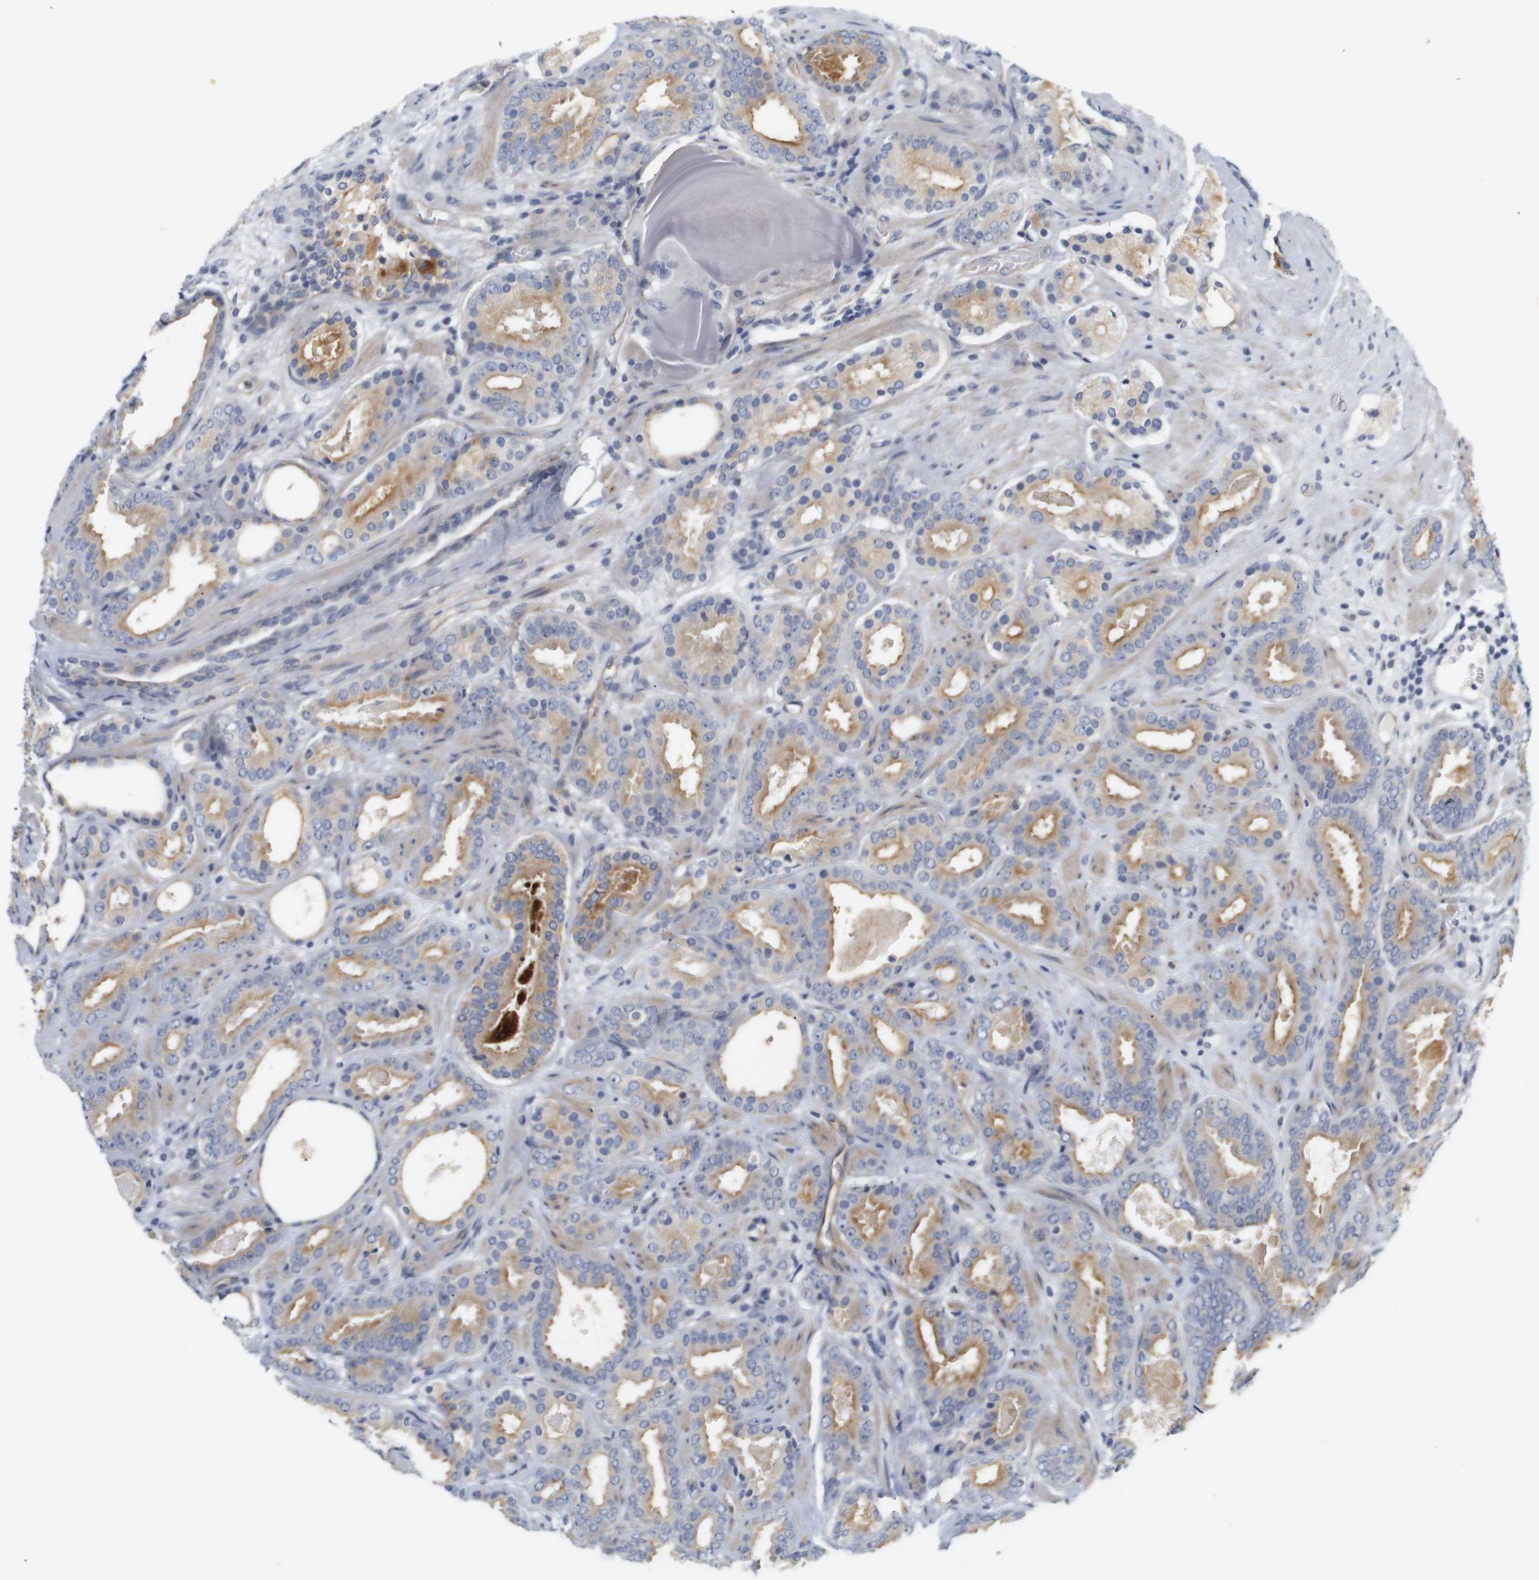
{"staining": {"intensity": "moderate", "quantity": ">75%", "location": "cytoplasmic/membranous"}, "tissue": "prostate cancer", "cell_type": "Tumor cells", "image_type": "cancer", "snomed": [{"axis": "morphology", "description": "Adenocarcinoma, Low grade"}, {"axis": "topography", "description": "Prostate"}], "caption": "Immunohistochemical staining of prostate cancer (adenocarcinoma (low-grade)) shows medium levels of moderate cytoplasmic/membranous protein staining in approximately >75% of tumor cells.", "gene": "CYB561", "patient": {"sex": "male", "age": 69}}